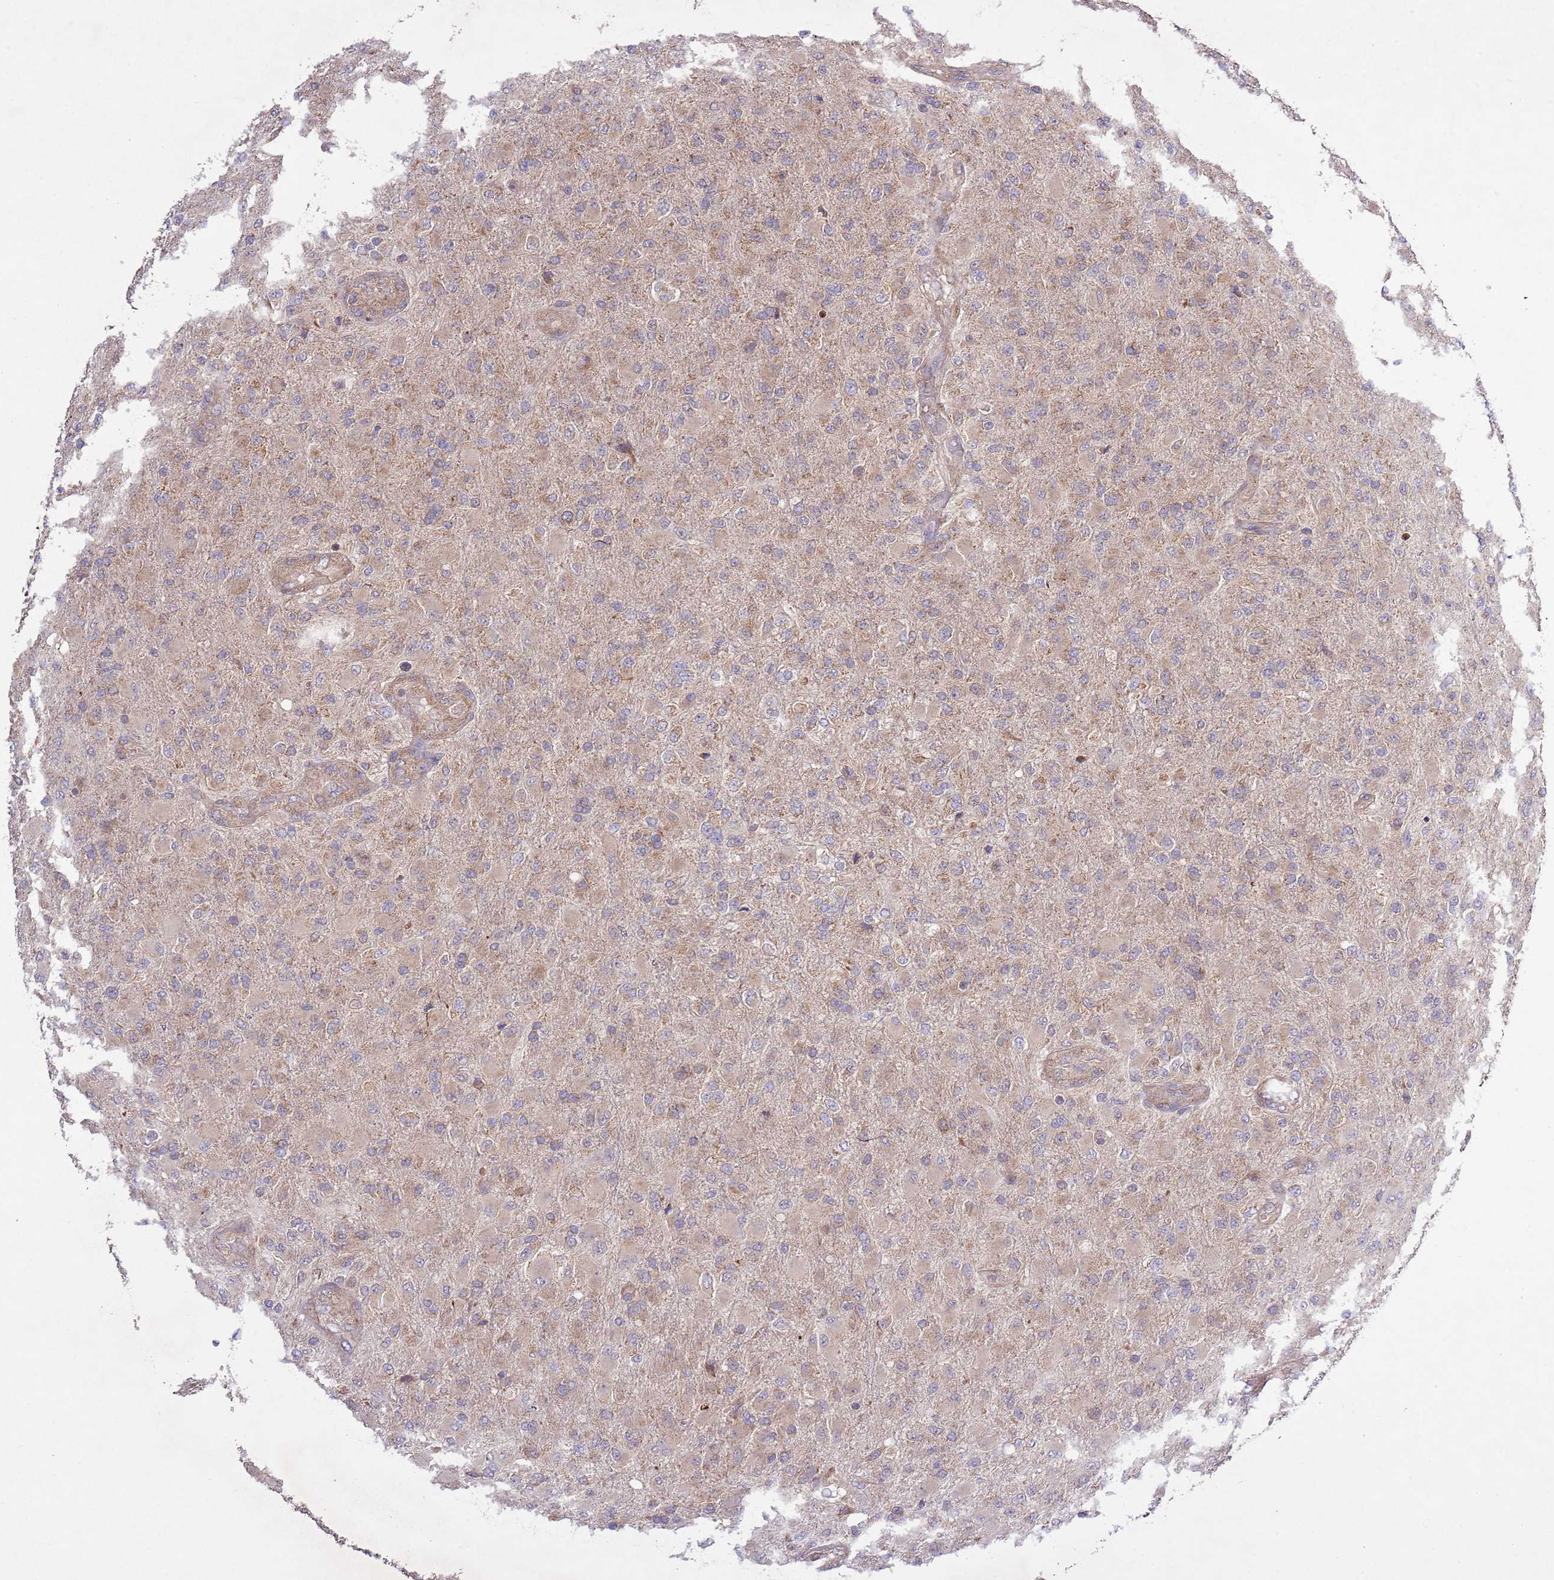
{"staining": {"intensity": "weak", "quantity": "<25%", "location": "cytoplasmic/membranous"}, "tissue": "glioma", "cell_type": "Tumor cells", "image_type": "cancer", "snomed": [{"axis": "morphology", "description": "Glioma, malignant, Low grade"}, {"axis": "topography", "description": "Brain"}], "caption": "Histopathology image shows no significant protein staining in tumor cells of glioma.", "gene": "MFNG", "patient": {"sex": "male", "age": 65}}